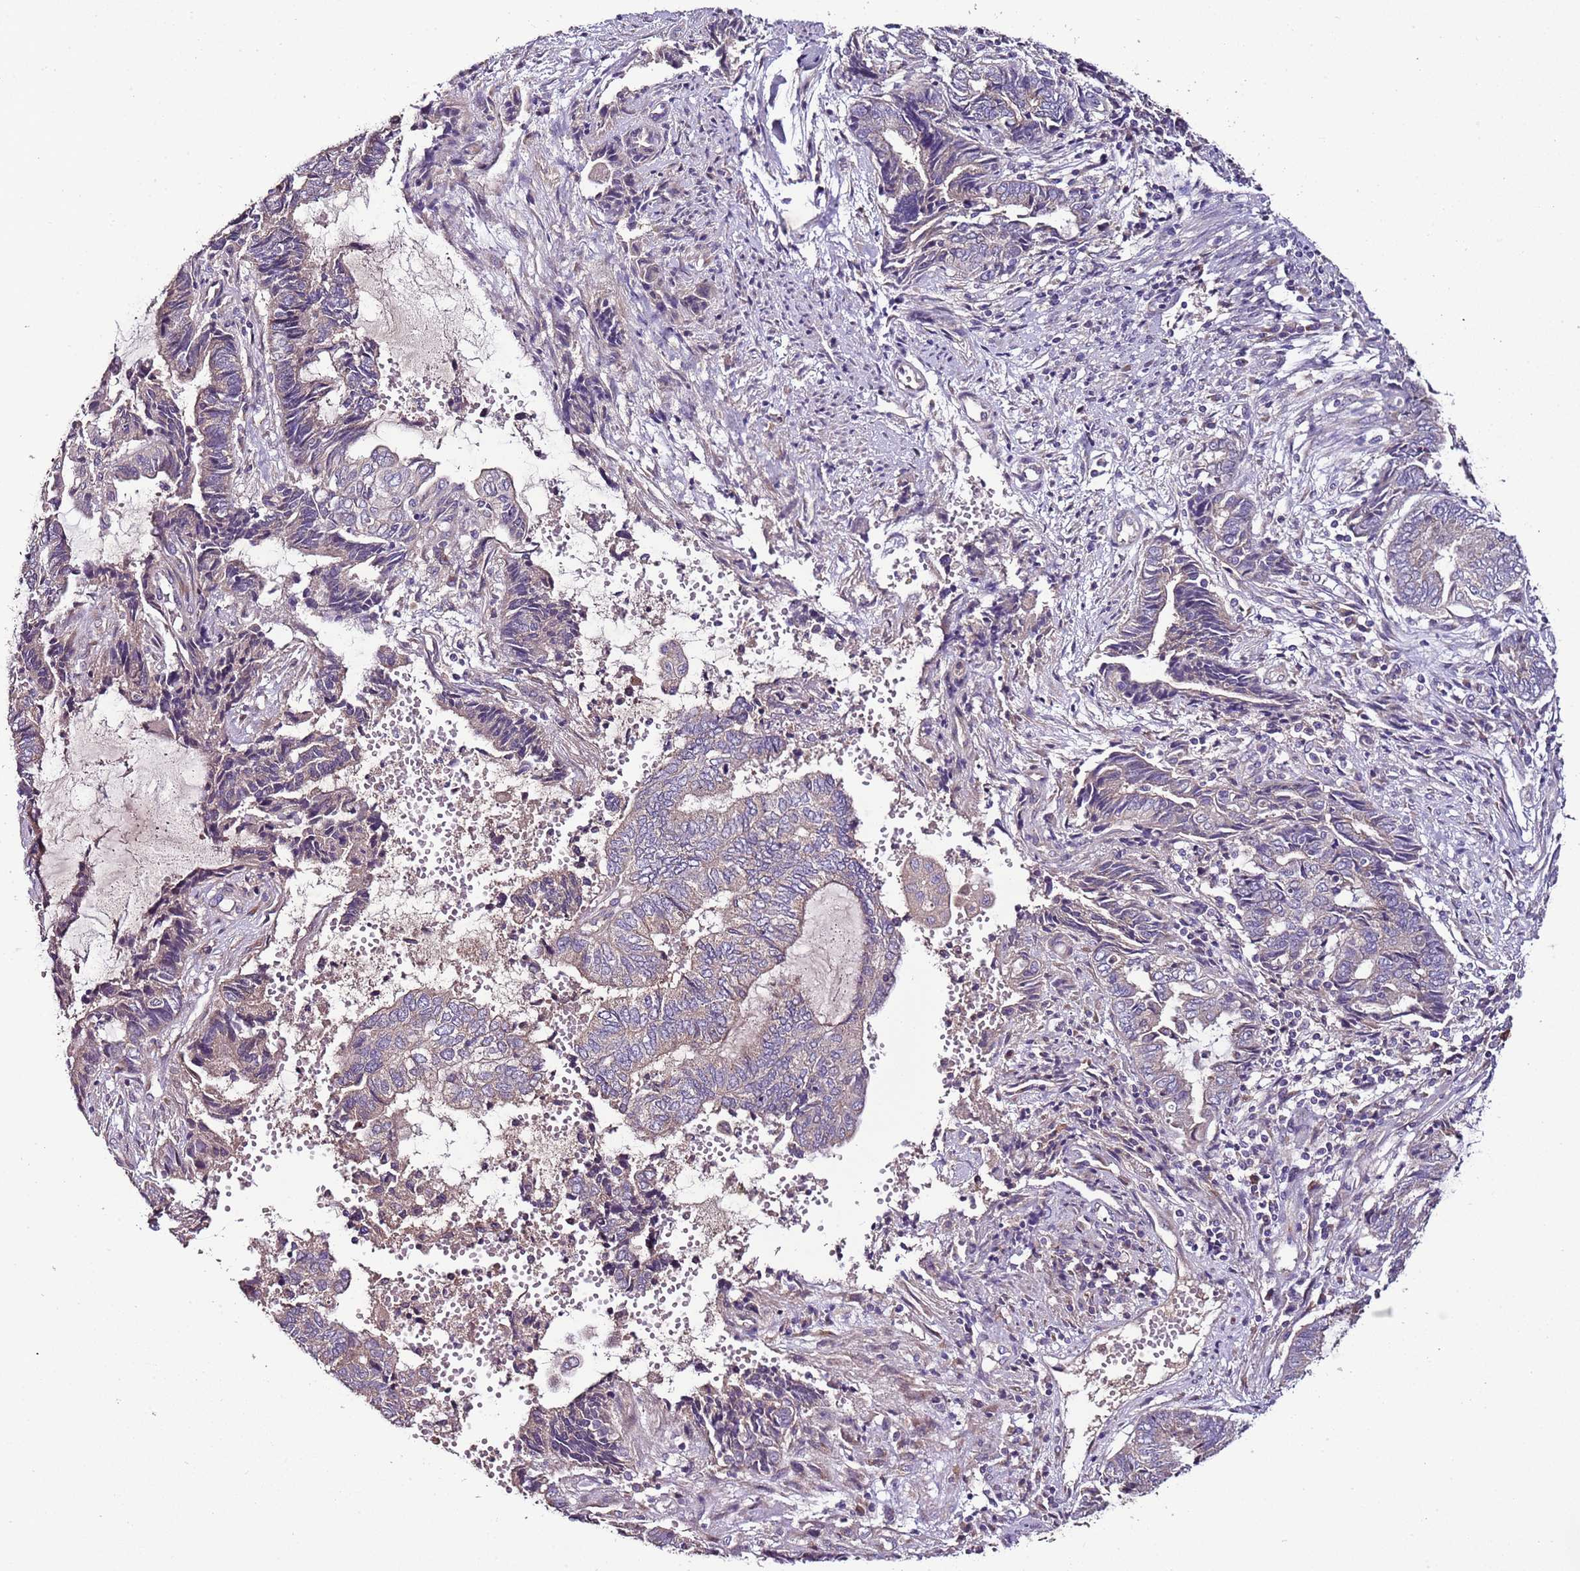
{"staining": {"intensity": "negative", "quantity": "none", "location": "none"}, "tissue": "endometrial cancer", "cell_type": "Tumor cells", "image_type": "cancer", "snomed": [{"axis": "morphology", "description": "Adenocarcinoma, NOS"}, {"axis": "topography", "description": "Uterus"}, {"axis": "topography", "description": "Endometrium"}], "caption": "Tumor cells show no significant protein expression in adenocarcinoma (endometrial).", "gene": "FAM20A", "patient": {"sex": "female", "age": 70}}